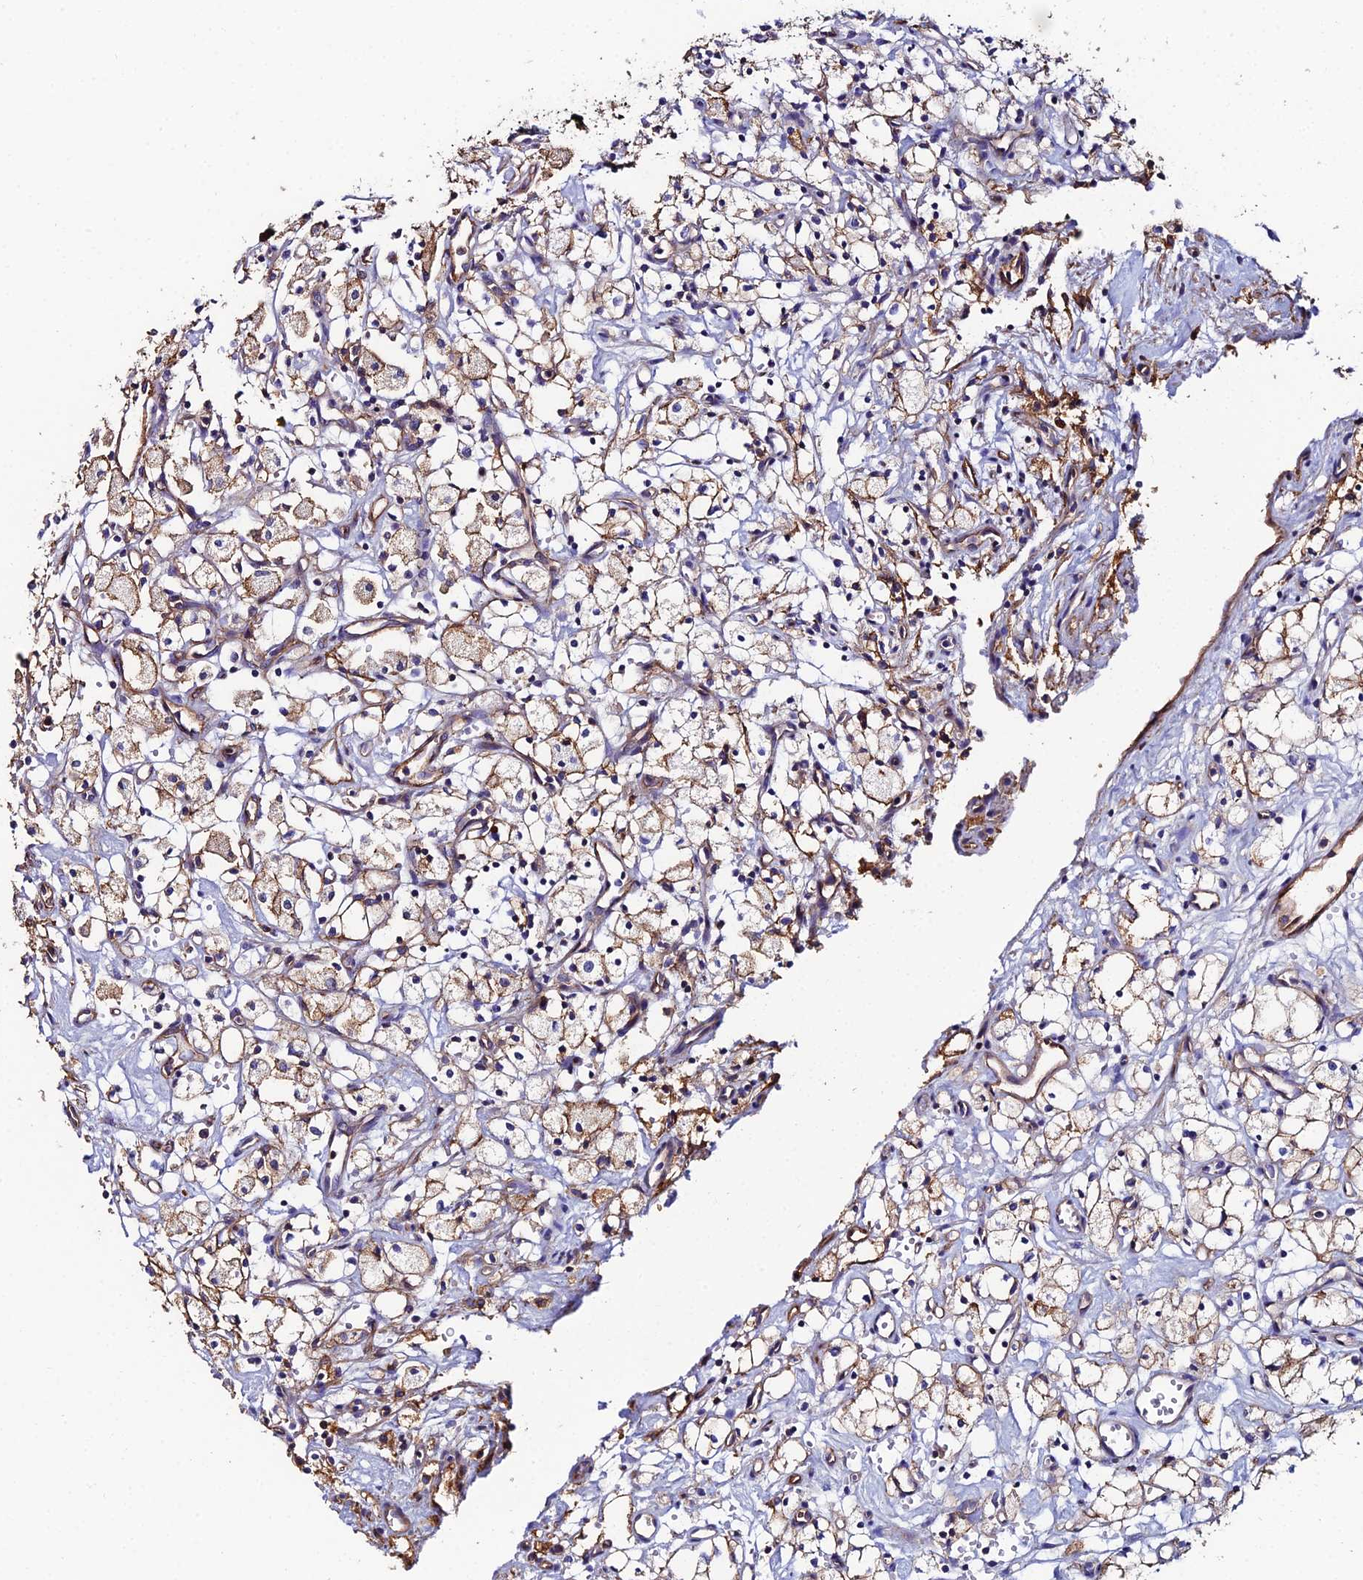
{"staining": {"intensity": "moderate", "quantity": "25%-75%", "location": "cytoplasmic/membranous"}, "tissue": "renal cancer", "cell_type": "Tumor cells", "image_type": "cancer", "snomed": [{"axis": "morphology", "description": "Adenocarcinoma, NOS"}, {"axis": "topography", "description": "Kidney"}], "caption": "Renal cancer was stained to show a protein in brown. There is medium levels of moderate cytoplasmic/membranous staining in about 25%-75% of tumor cells.", "gene": "C6", "patient": {"sex": "male", "age": 59}}